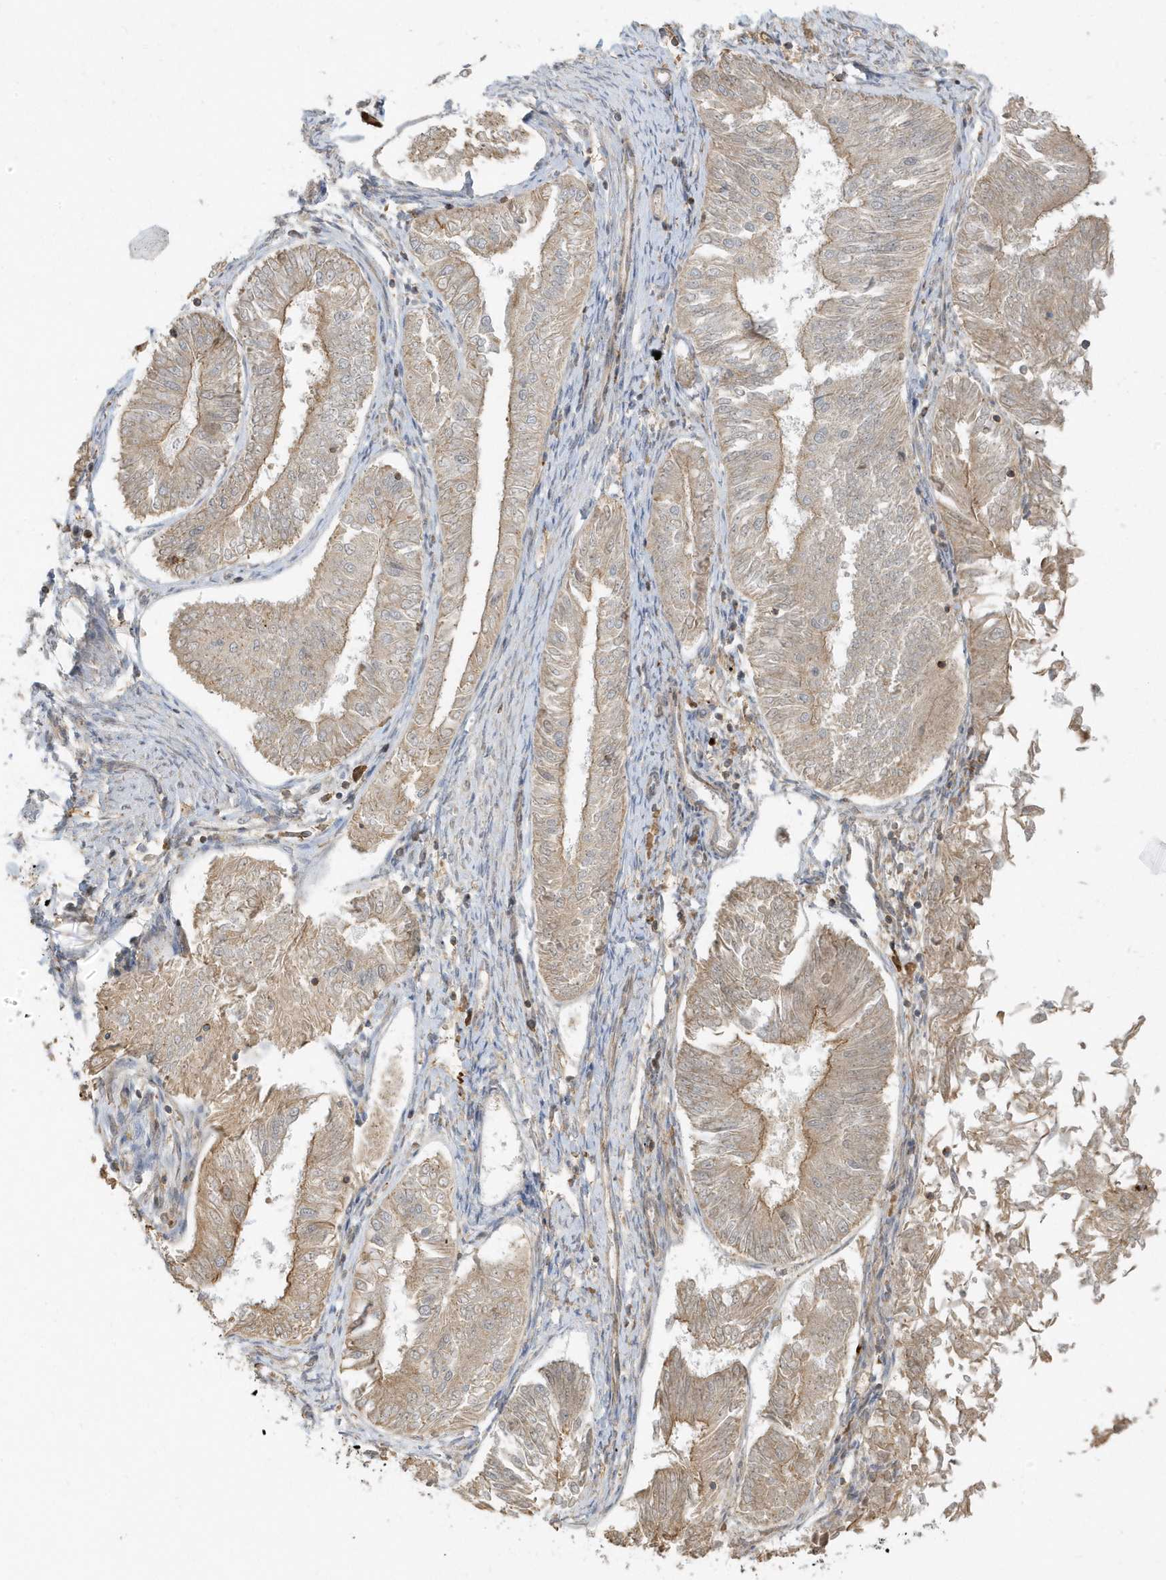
{"staining": {"intensity": "weak", "quantity": ">75%", "location": "cytoplasmic/membranous"}, "tissue": "endometrial cancer", "cell_type": "Tumor cells", "image_type": "cancer", "snomed": [{"axis": "morphology", "description": "Adenocarcinoma, NOS"}, {"axis": "topography", "description": "Endometrium"}], "caption": "A brown stain shows weak cytoplasmic/membranous staining of a protein in endometrial cancer tumor cells.", "gene": "ZBTB8A", "patient": {"sex": "female", "age": 58}}